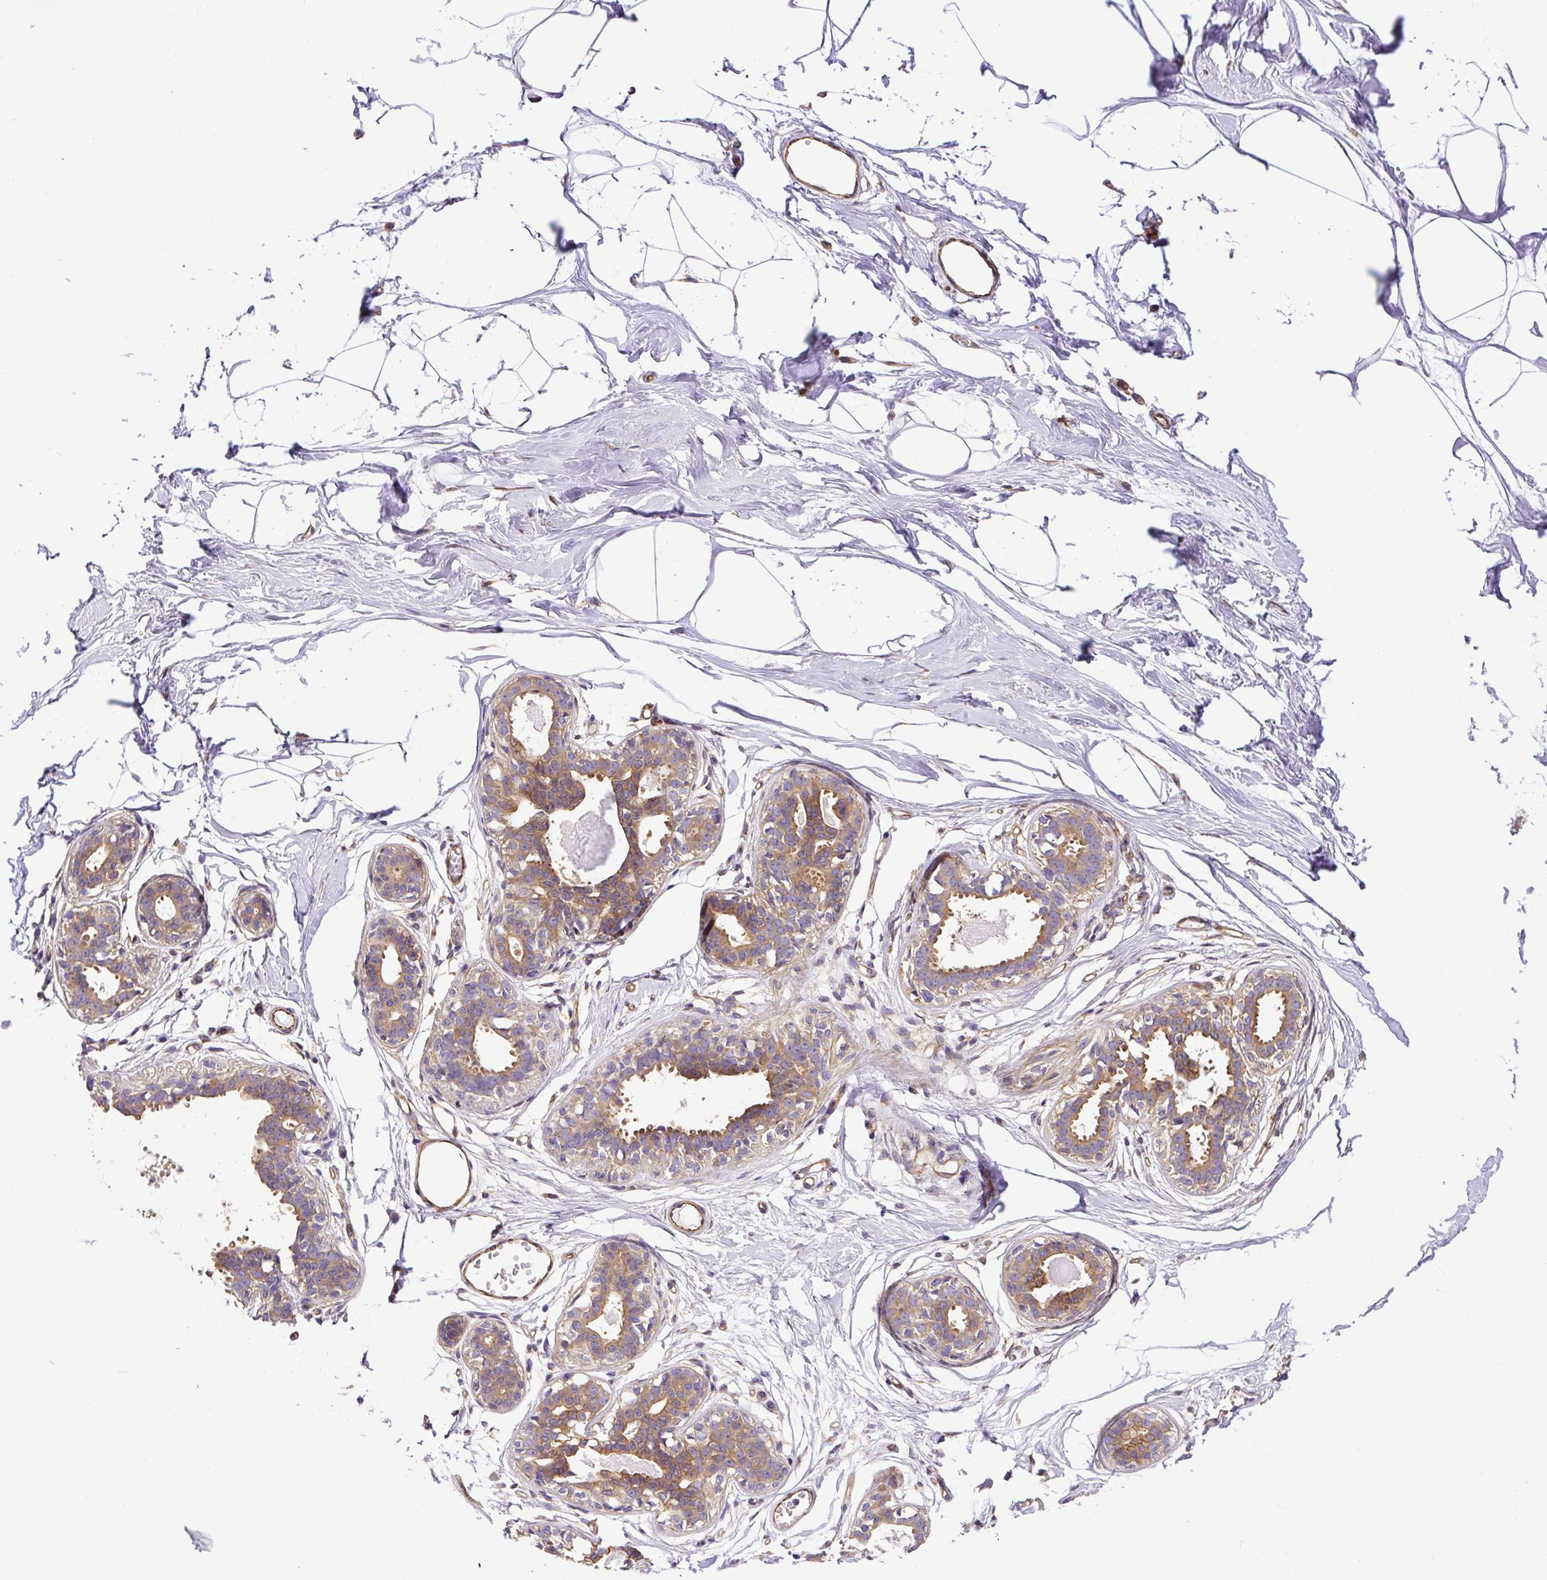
{"staining": {"intensity": "negative", "quantity": "none", "location": "none"}, "tissue": "breast", "cell_type": "Adipocytes", "image_type": "normal", "snomed": [{"axis": "morphology", "description": "Normal tissue, NOS"}, {"axis": "topography", "description": "Breast"}], "caption": "A high-resolution image shows immunohistochemistry (IHC) staining of unremarkable breast, which reveals no significant positivity in adipocytes.", "gene": "DCTN1", "patient": {"sex": "female", "age": 45}}